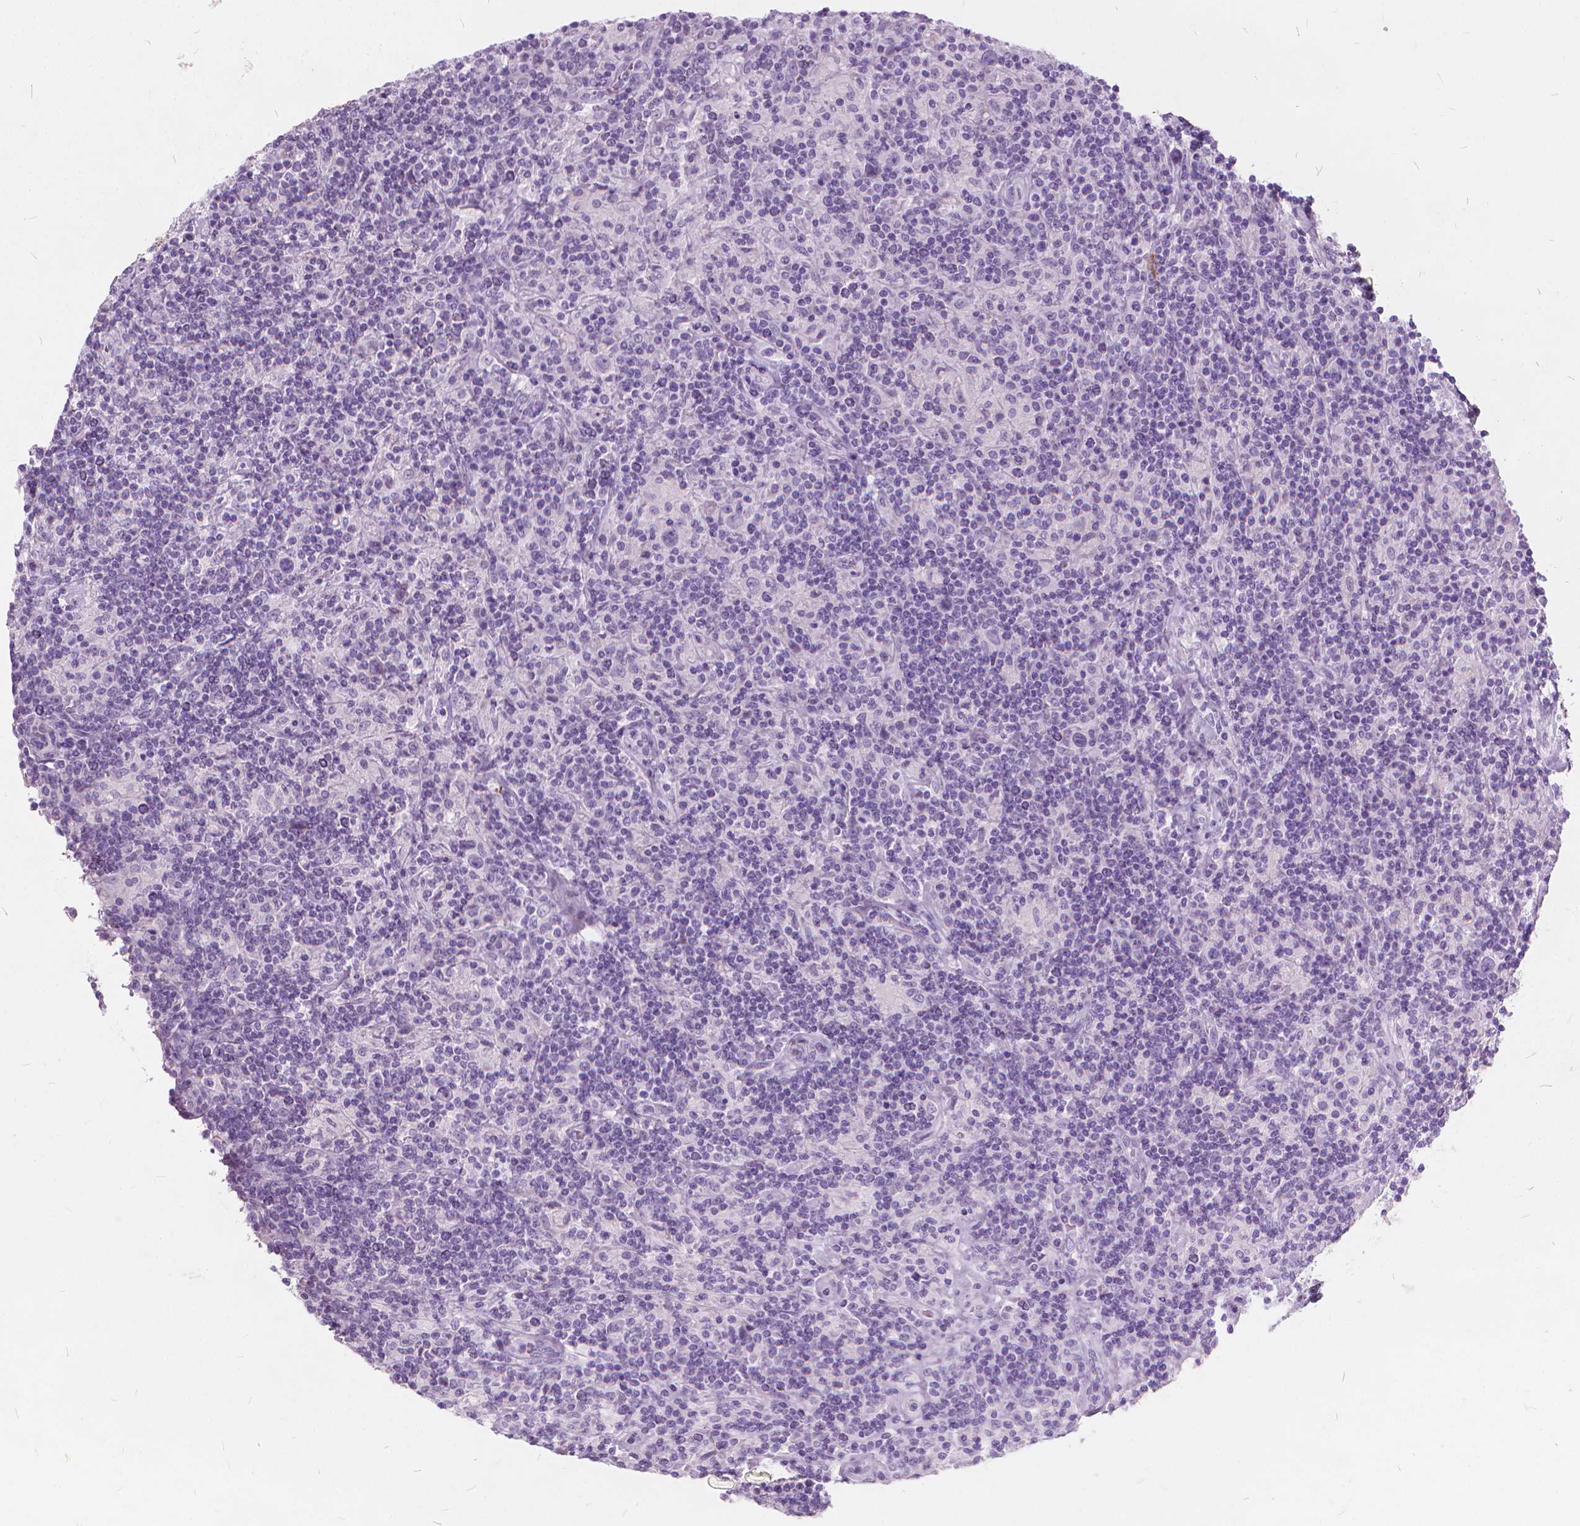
{"staining": {"intensity": "negative", "quantity": "none", "location": "none"}, "tissue": "lymphoma", "cell_type": "Tumor cells", "image_type": "cancer", "snomed": [{"axis": "morphology", "description": "Hodgkin's disease, NOS"}, {"axis": "topography", "description": "Lymph node"}], "caption": "An IHC histopathology image of lymphoma is shown. There is no staining in tumor cells of lymphoma. (DAB IHC visualized using brightfield microscopy, high magnification).", "gene": "DNM1", "patient": {"sex": "male", "age": 70}}